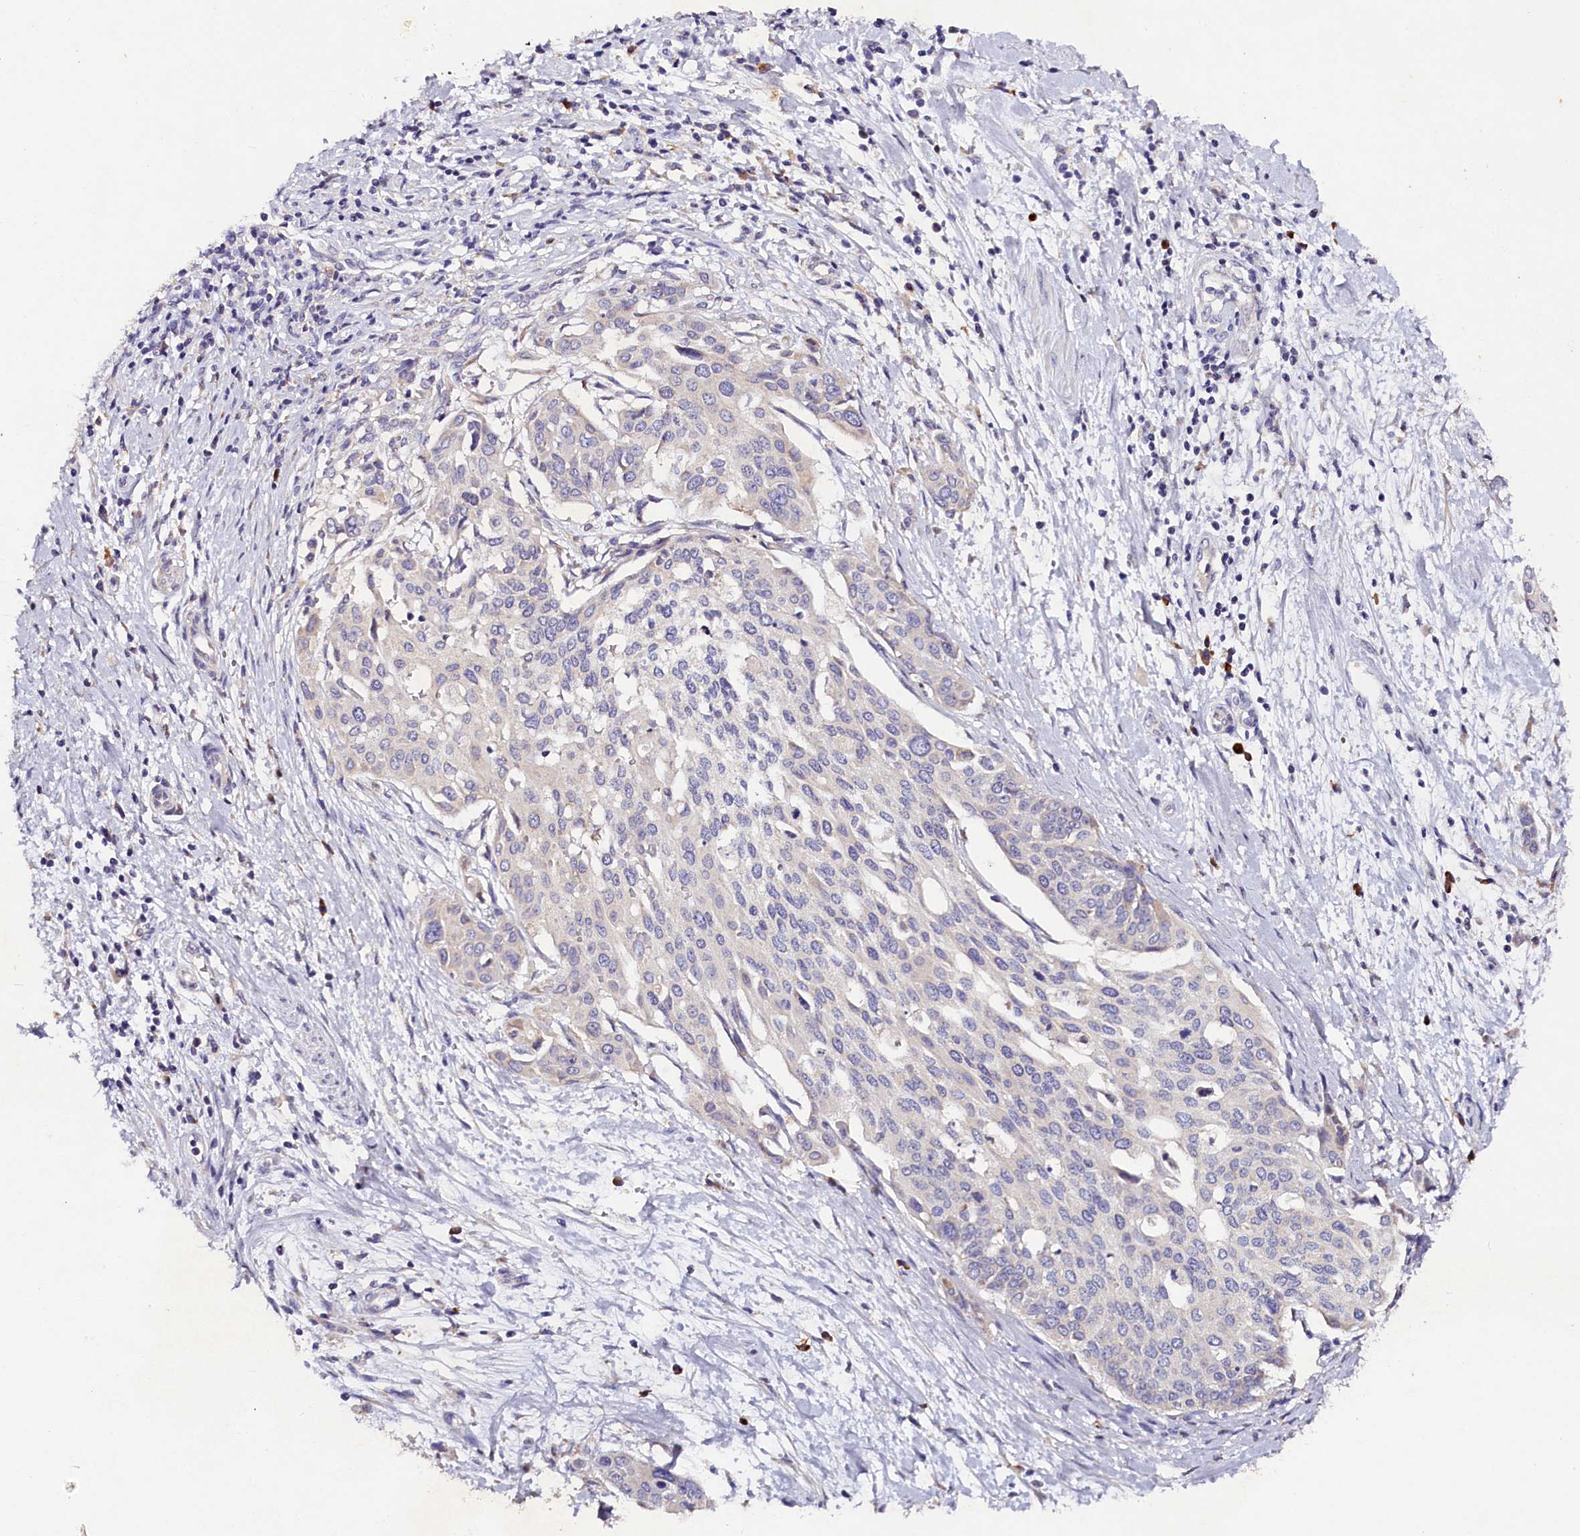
{"staining": {"intensity": "negative", "quantity": "none", "location": "none"}, "tissue": "cervical cancer", "cell_type": "Tumor cells", "image_type": "cancer", "snomed": [{"axis": "morphology", "description": "Squamous cell carcinoma, NOS"}, {"axis": "topography", "description": "Cervix"}], "caption": "Tumor cells are negative for protein expression in human cervical cancer (squamous cell carcinoma).", "gene": "ST7L", "patient": {"sex": "female", "age": 44}}